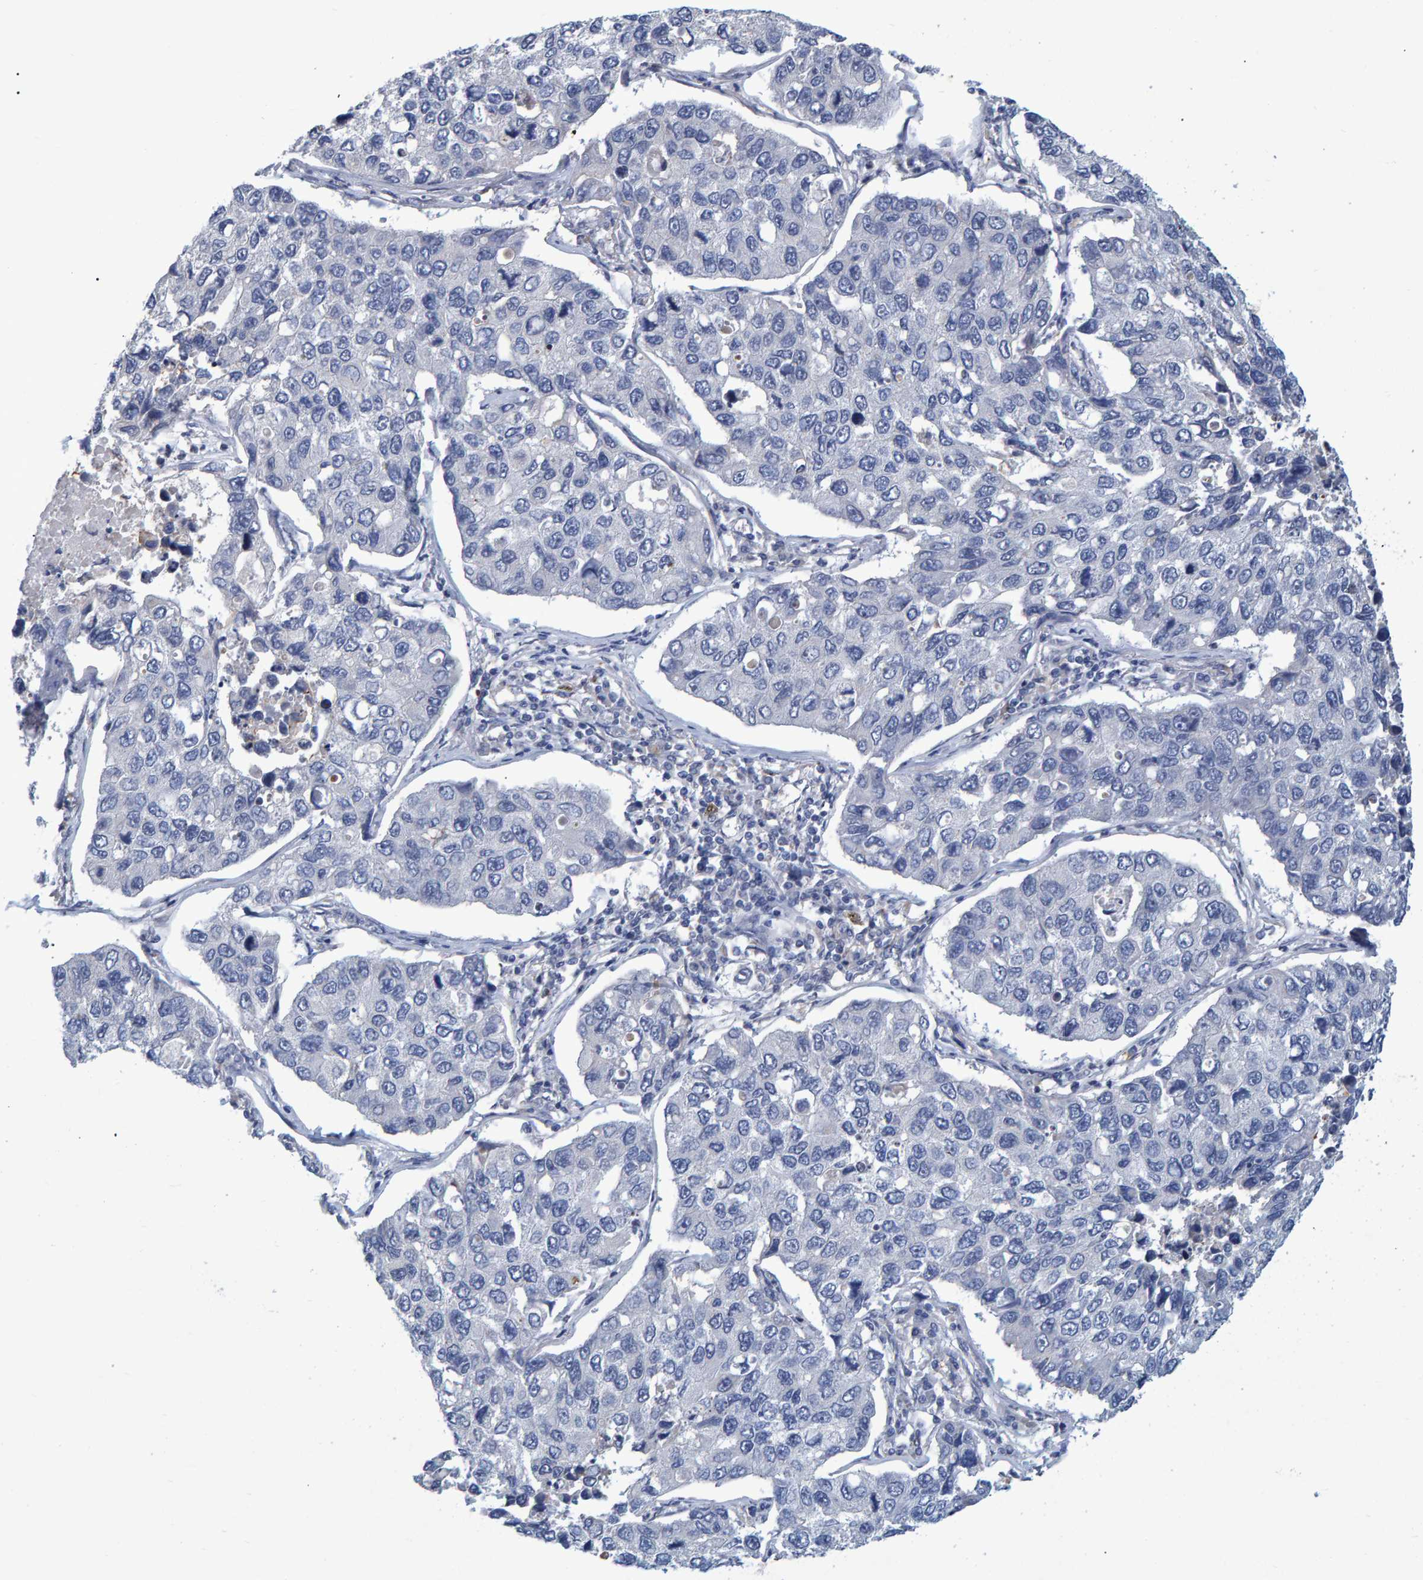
{"staining": {"intensity": "negative", "quantity": "none", "location": "none"}, "tissue": "lung cancer", "cell_type": "Tumor cells", "image_type": "cancer", "snomed": [{"axis": "morphology", "description": "Adenocarcinoma, NOS"}, {"axis": "topography", "description": "Lung"}], "caption": "High power microscopy histopathology image of an immunohistochemistry (IHC) image of lung cancer (adenocarcinoma), revealing no significant expression in tumor cells.", "gene": "QKI", "patient": {"sex": "male", "age": 64}}